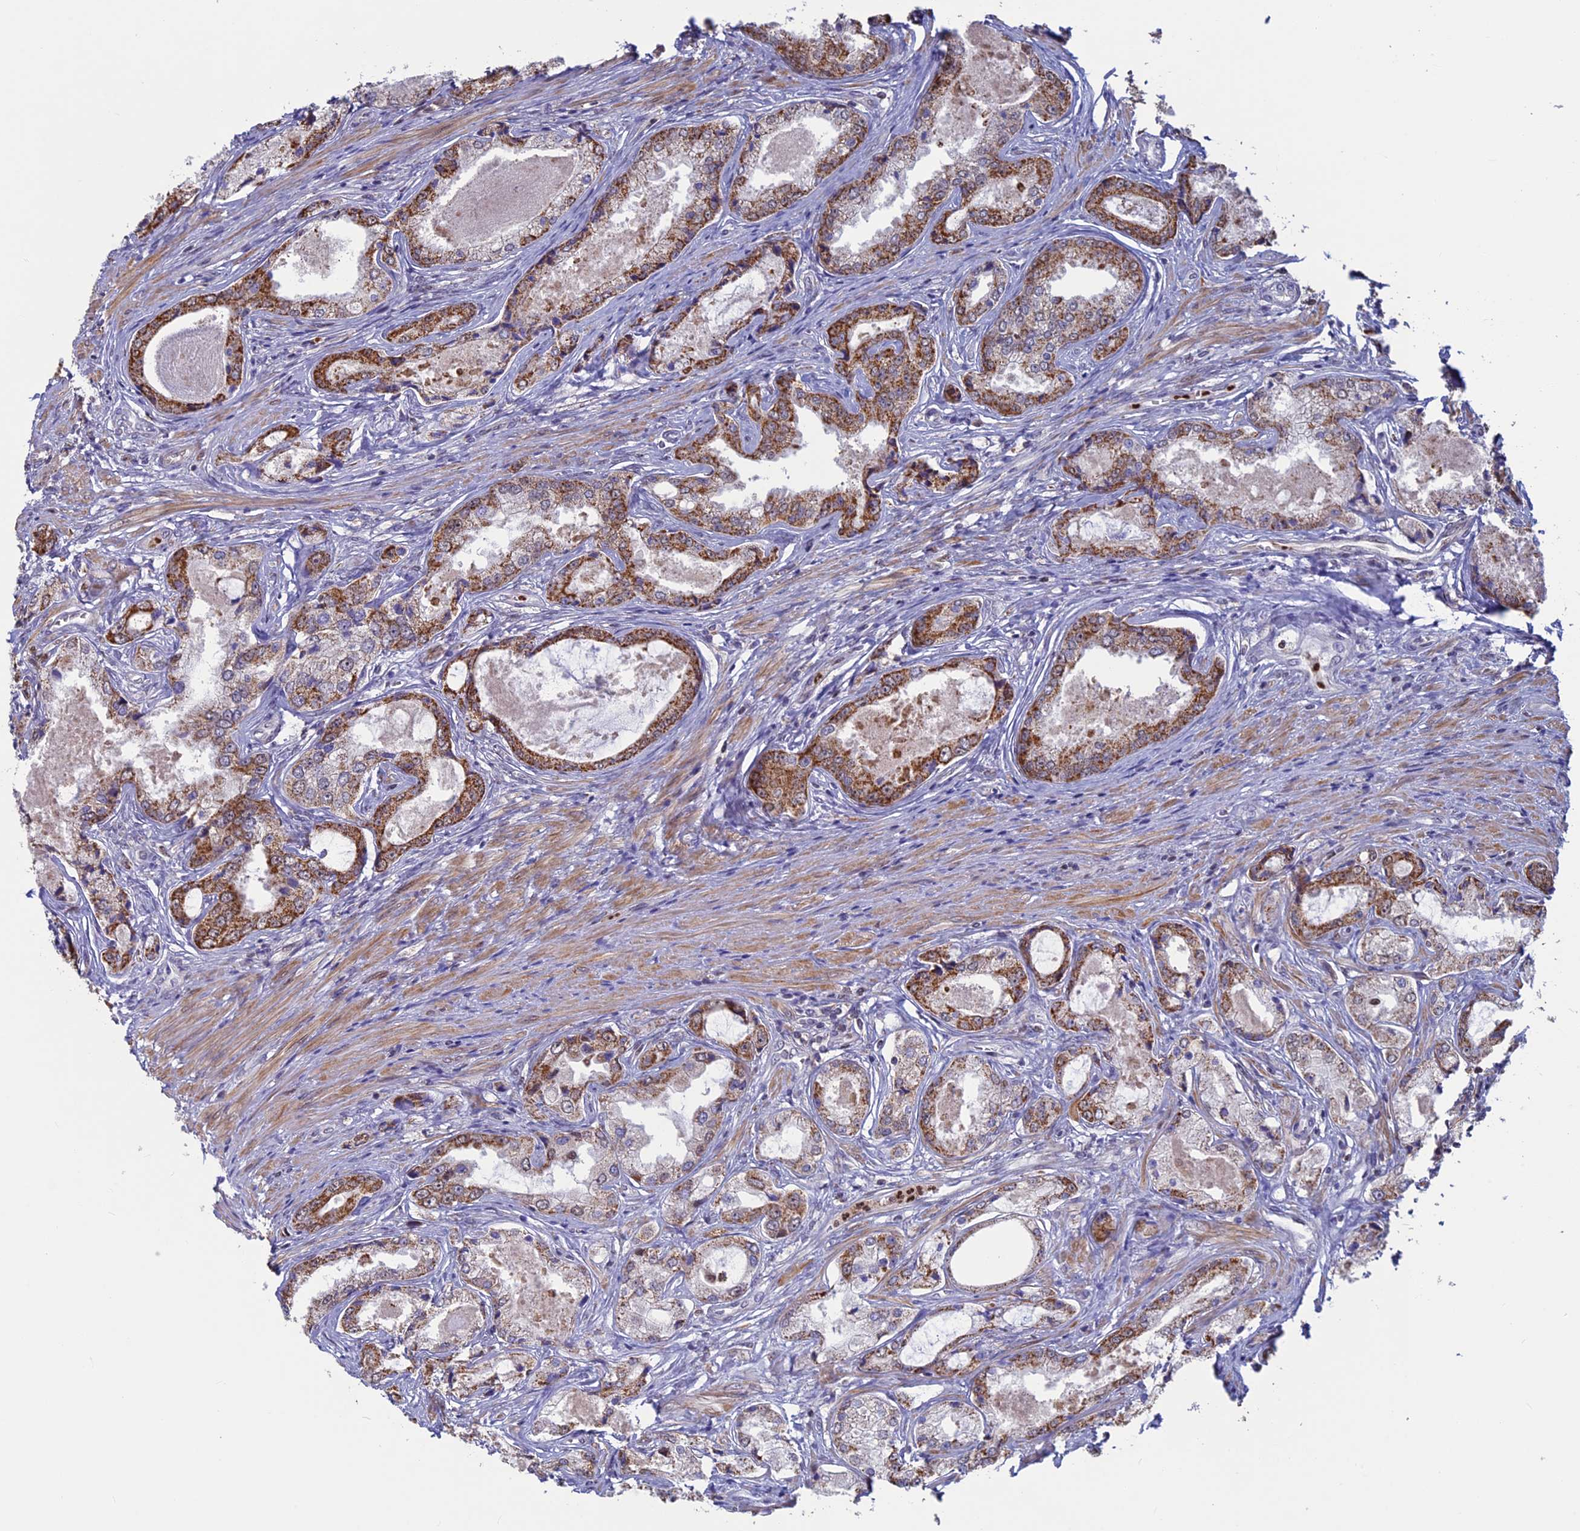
{"staining": {"intensity": "moderate", "quantity": "25%-75%", "location": "cytoplasmic/membranous"}, "tissue": "prostate cancer", "cell_type": "Tumor cells", "image_type": "cancer", "snomed": [{"axis": "morphology", "description": "Adenocarcinoma, Low grade"}, {"axis": "topography", "description": "Prostate"}], "caption": "High-power microscopy captured an IHC image of prostate low-grade adenocarcinoma, revealing moderate cytoplasmic/membranous staining in about 25%-75% of tumor cells.", "gene": "ACSS1", "patient": {"sex": "male", "age": 68}}